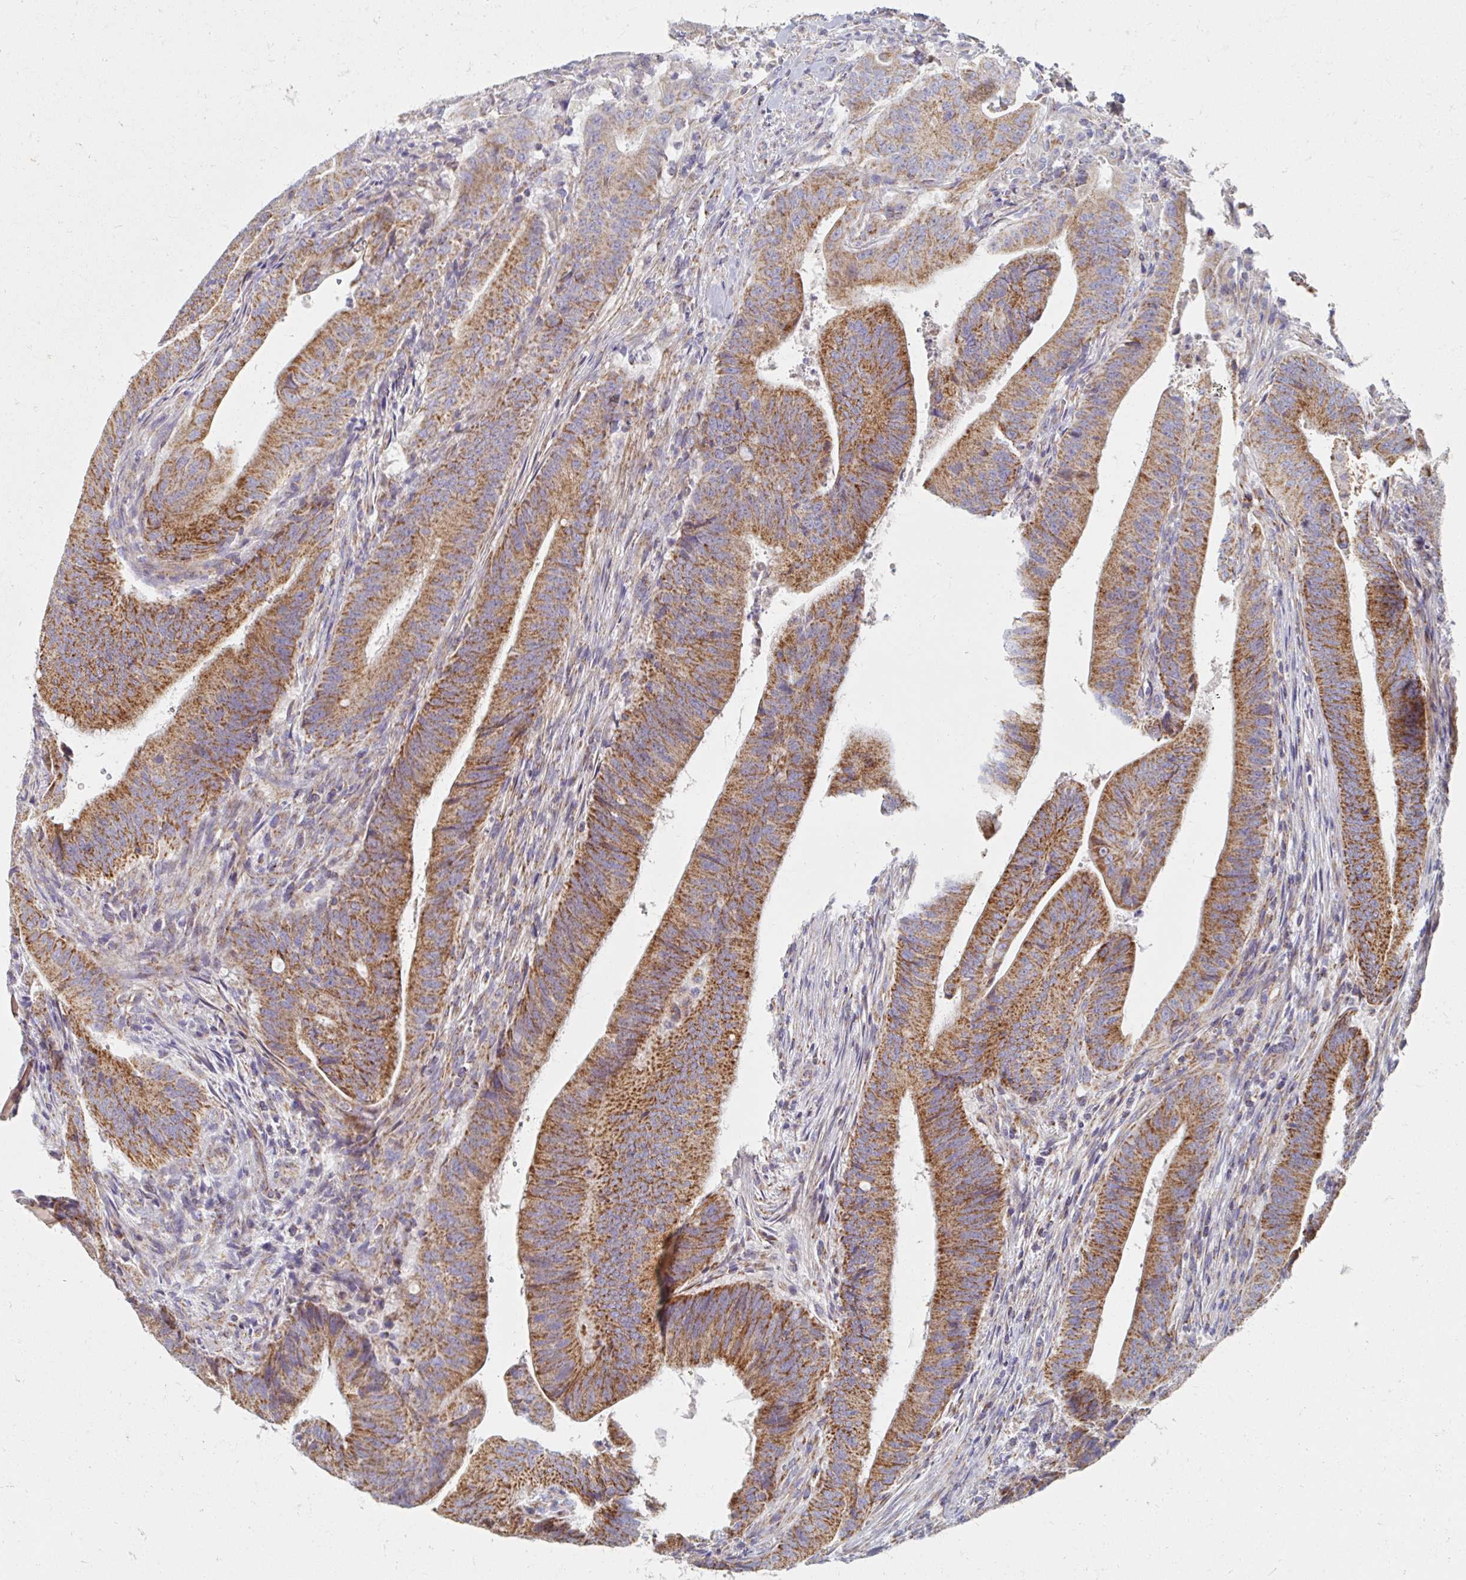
{"staining": {"intensity": "strong", "quantity": ">75%", "location": "cytoplasmic/membranous"}, "tissue": "colorectal cancer", "cell_type": "Tumor cells", "image_type": "cancer", "snomed": [{"axis": "morphology", "description": "Adenocarcinoma, NOS"}, {"axis": "topography", "description": "Colon"}], "caption": "Immunohistochemical staining of human adenocarcinoma (colorectal) shows high levels of strong cytoplasmic/membranous protein staining in about >75% of tumor cells.", "gene": "MAVS", "patient": {"sex": "female", "age": 43}}